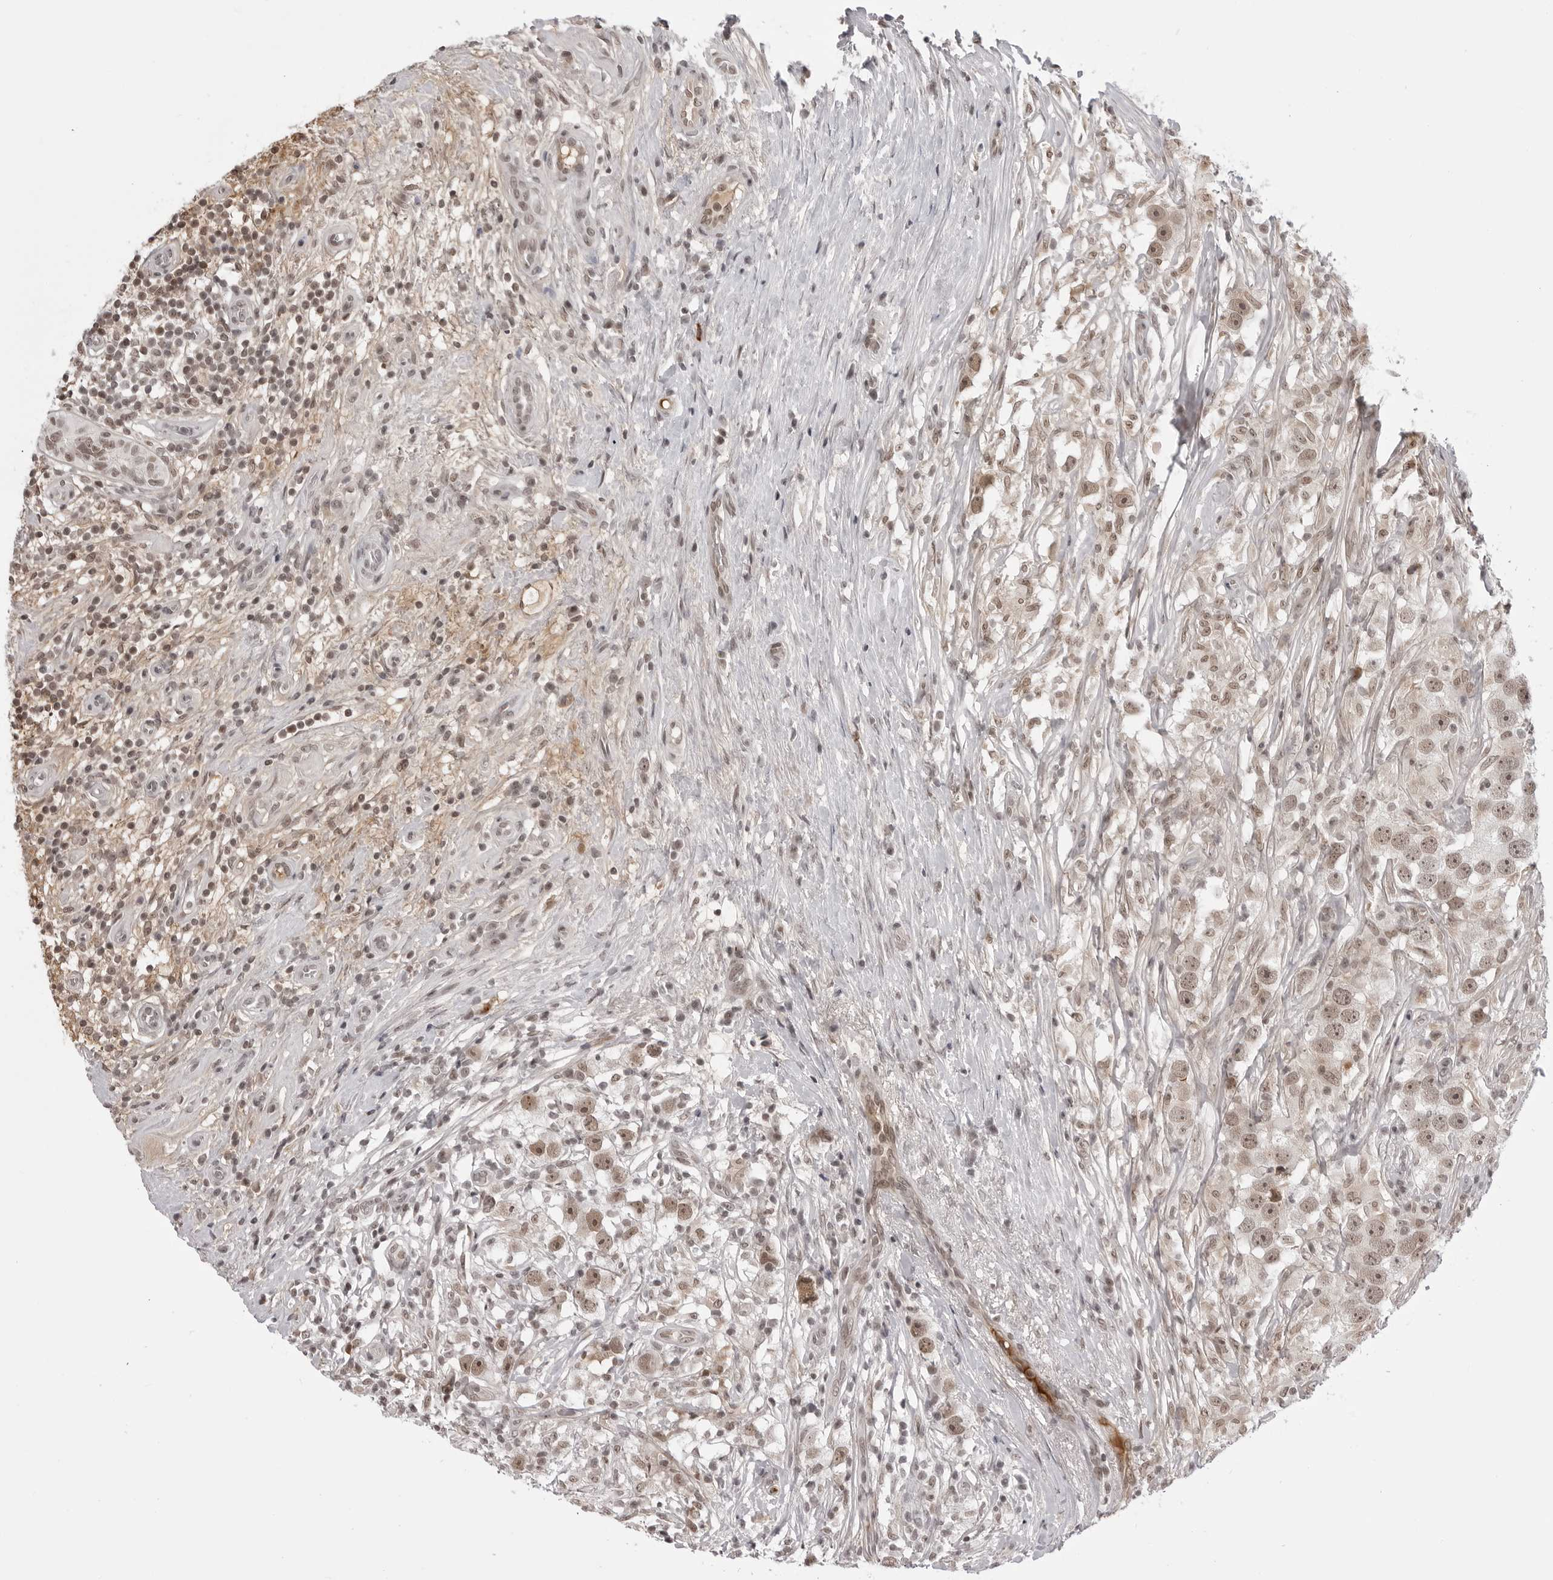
{"staining": {"intensity": "moderate", "quantity": ">75%", "location": "nuclear"}, "tissue": "testis cancer", "cell_type": "Tumor cells", "image_type": "cancer", "snomed": [{"axis": "morphology", "description": "Seminoma, NOS"}, {"axis": "topography", "description": "Testis"}], "caption": "Immunohistochemical staining of testis cancer (seminoma) reveals medium levels of moderate nuclear staining in about >75% of tumor cells. The protein of interest is stained brown, and the nuclei are stained in blue (DAB (3,3'-diaminobenzidine) IHC with brightfield microscopy, high magnification).", "gene": "PHF3", "patient": {"sex": "male", "age": 49}}